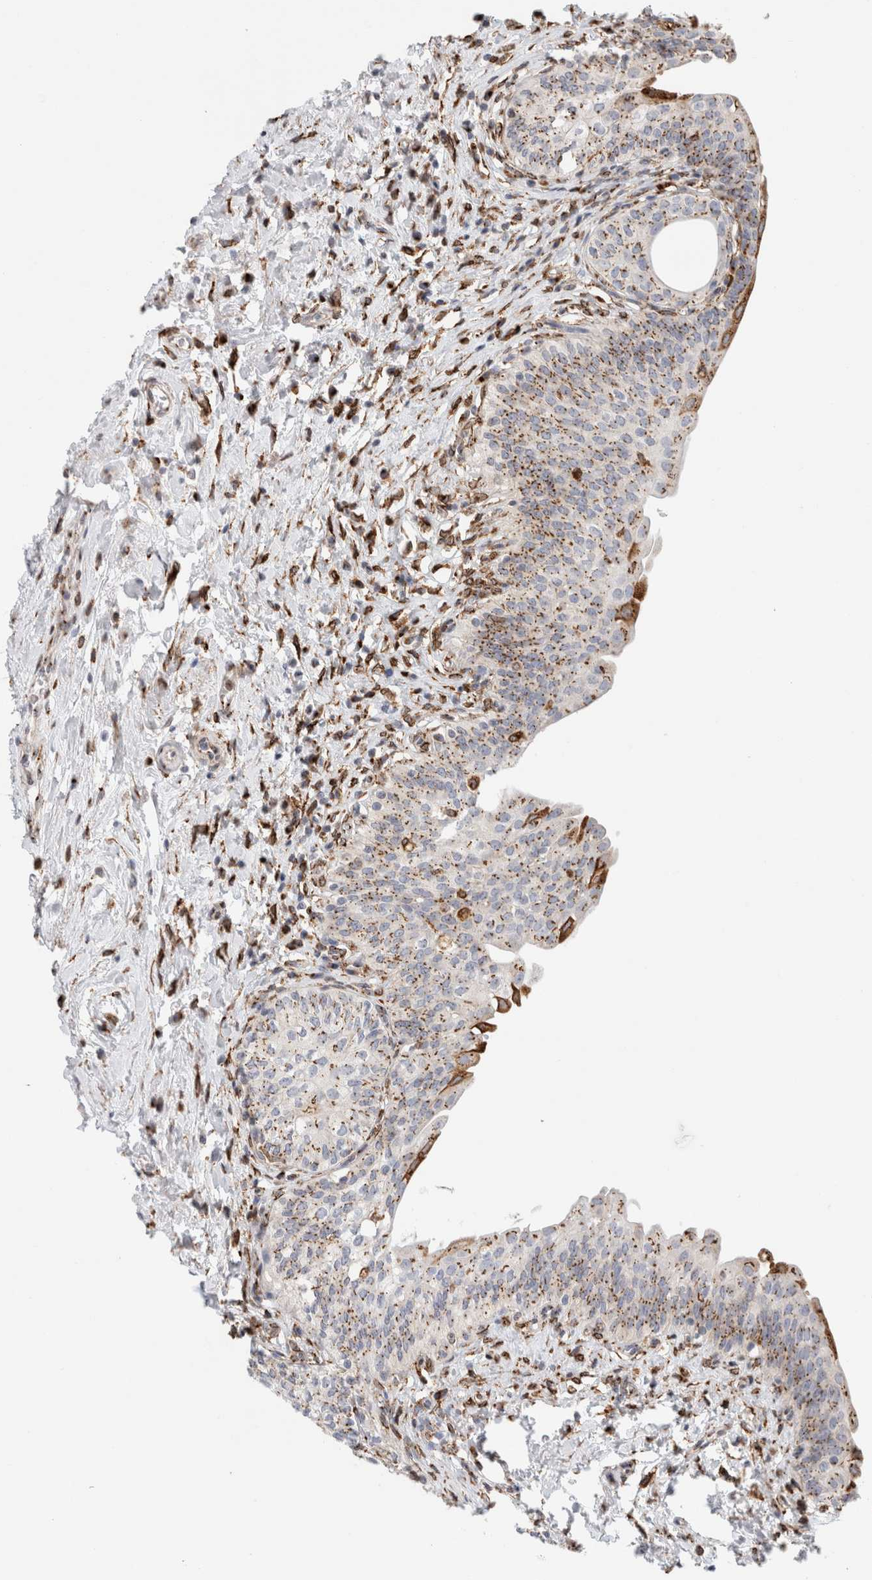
{"staining": {"intensity": "moderate", "quantity": ">75%", "location": "cytoplasmic/membranous"}, "tissue": "urinary bladder", "cell_type": "Urothelial cells", "image_type": "normal", "snomed": [{"axis": "morphology", "description": "Normal tissue, NOS"}, {"axis": "topography", "description": "Urinary bladder"}], "caption": "The photomicrograph reveals staining of normal urinary bladder, revealing moderate cytoplasmic/membranous protein expression (brown color) within urothelial cells.", "gene": "MCFD2", "patient": {"sex": "male", "age": 83}}